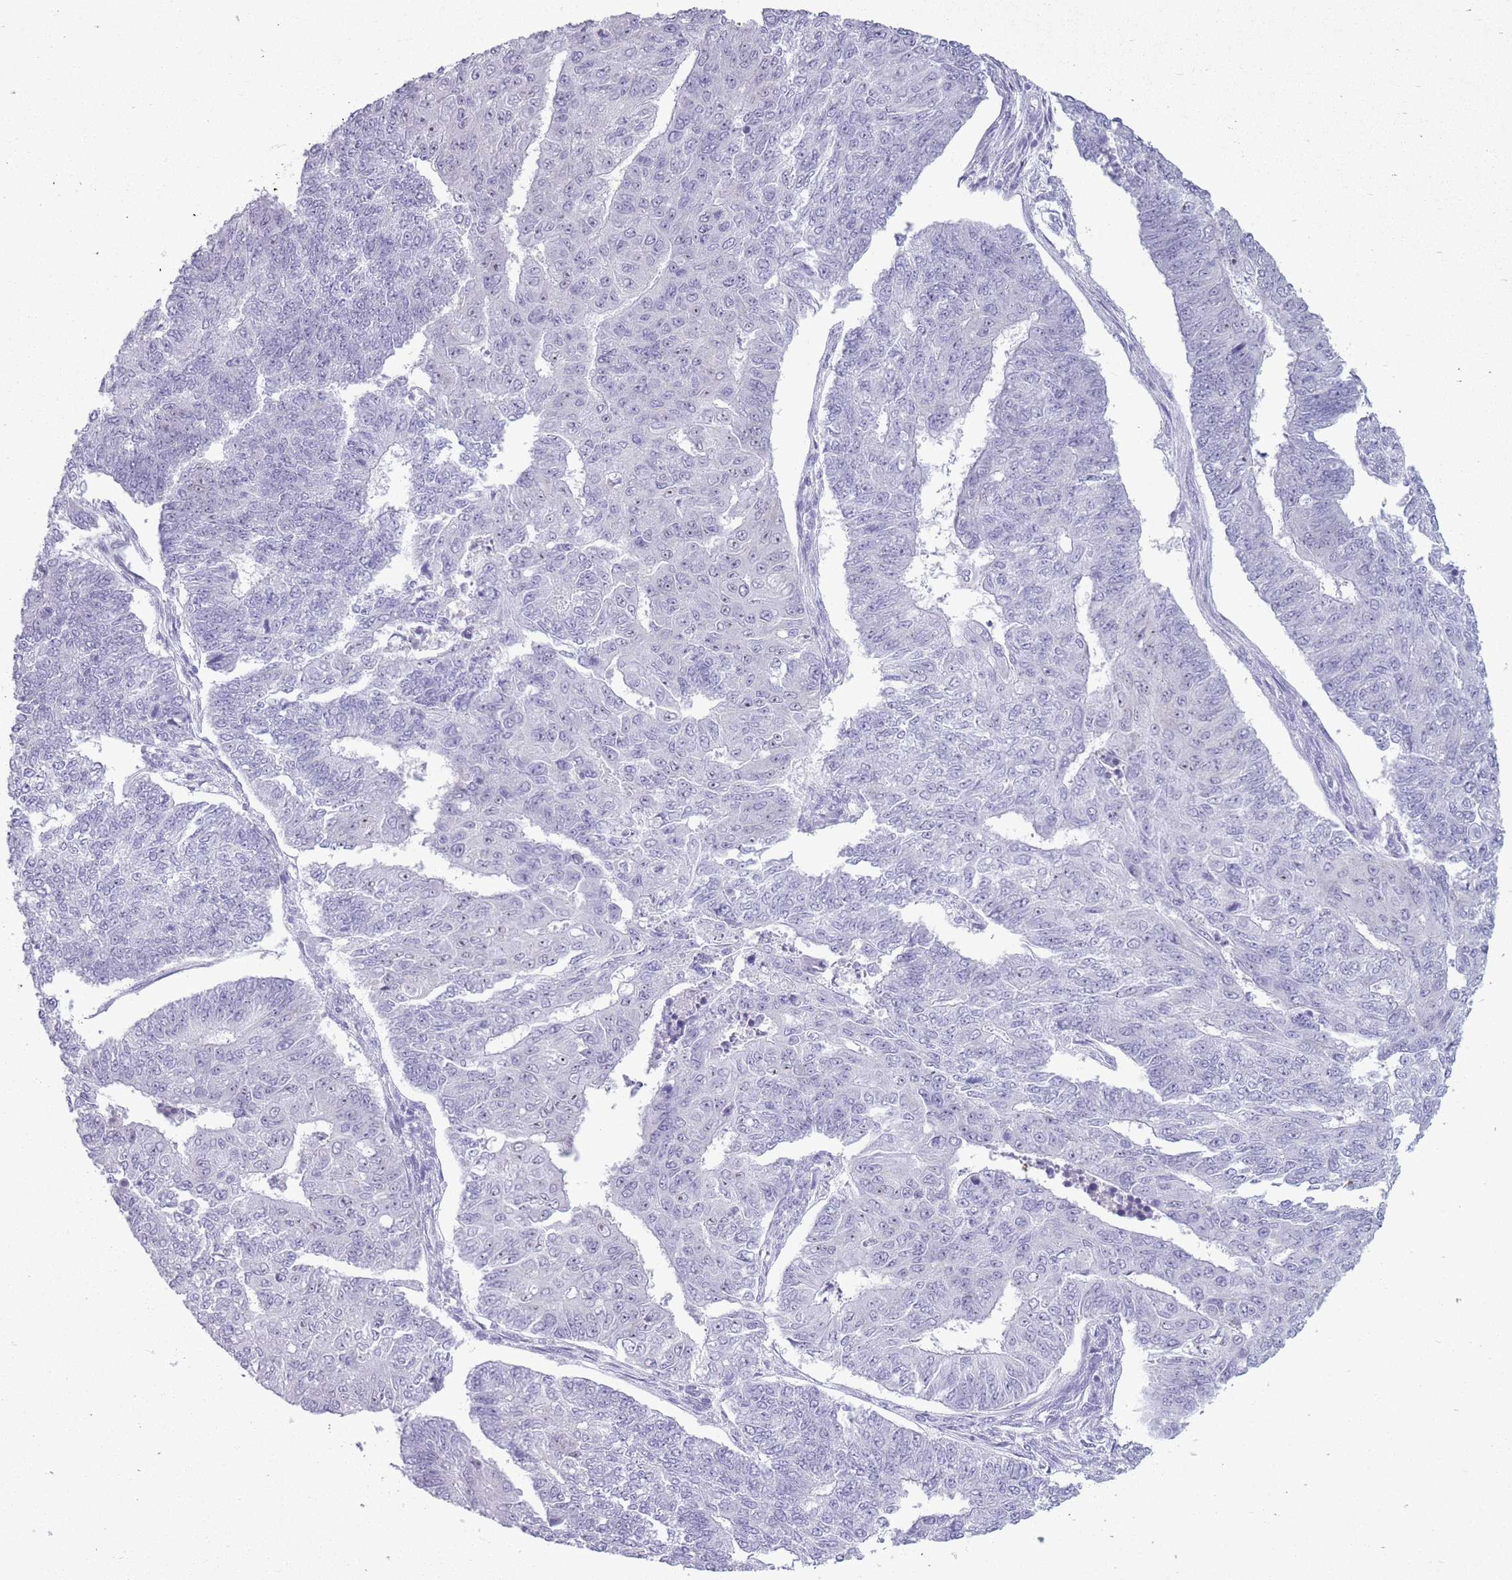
{"staining": {"intensity": "negative", "quantity": "none", "location": "none"}, "tissue": "endometrial cancer", "cell_type": "Tumor cells", "image_type": "cancer", "snomed": [{"axis": "morphology", "description": "Adenocarcinoma, NOS"}, {"axis": "topography", "description": "Endometrium"}], "caption": "Immunohistochemistry photomicrograph of endometrial adenocarcinoma stained for a protein (brown), which displays no positivity in tumor cells.", "gene": "GOLGA6D", "patient": {"sex": "female", "age": 32}}